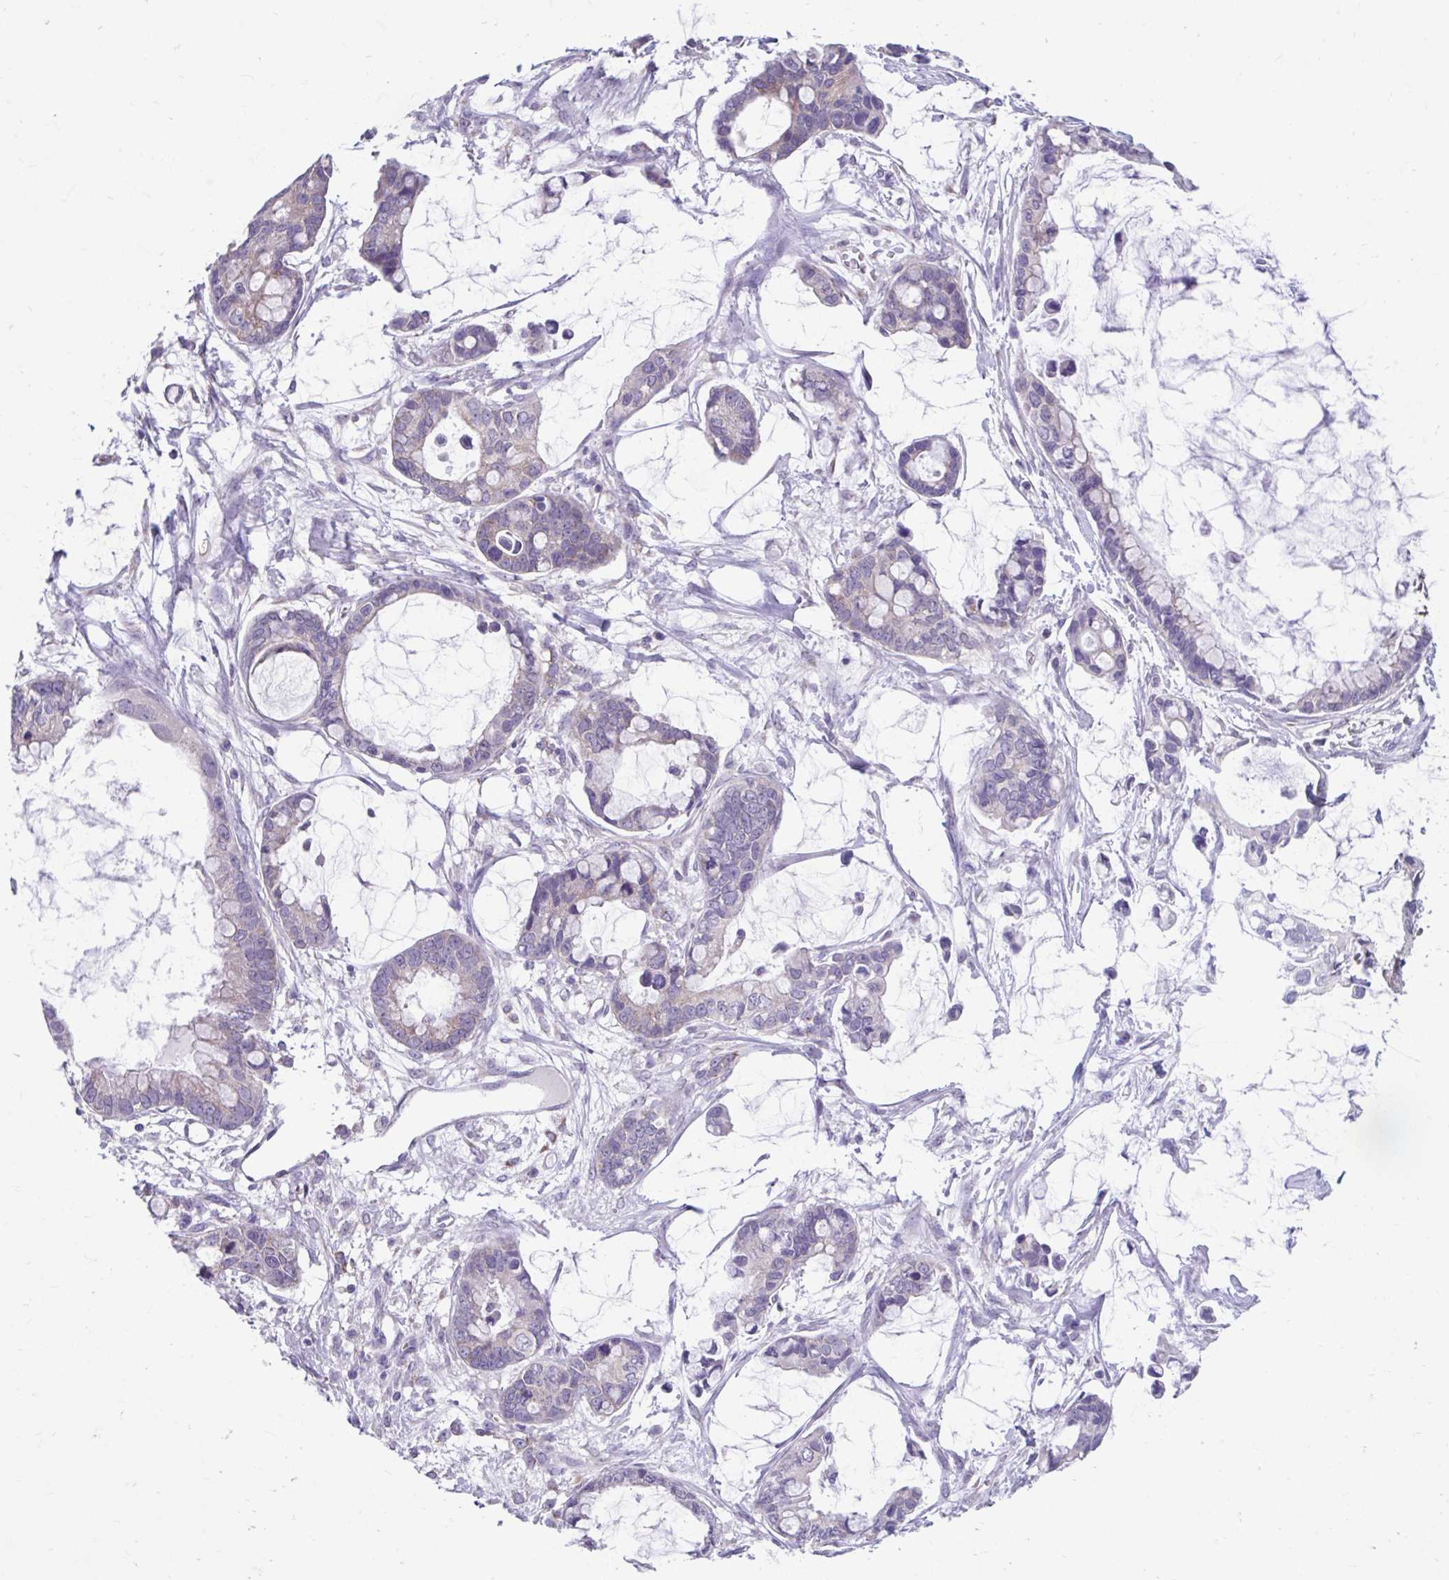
{"staining": {"intensity": "negative", "quantity": "none", "location": "none"}, "tissue": "ovarian cancer", "cell_type": "Tumor cells", "image_type": "cancer", "snomed": [{"axis": "morphology", "description": "Cystadenocarcinoma, mucinous, NOS"}, {"axis": "topography", "description": "Ovary"}], "caption": "IHC photomicrograph of human ovarian cancer (mucinous cystadenocarcinoma) stained for a protein (brown), which exhibits no positivity in tumor cells.", "gene": "LINGO4", "patient": {"sex": "female", "age": 63}}